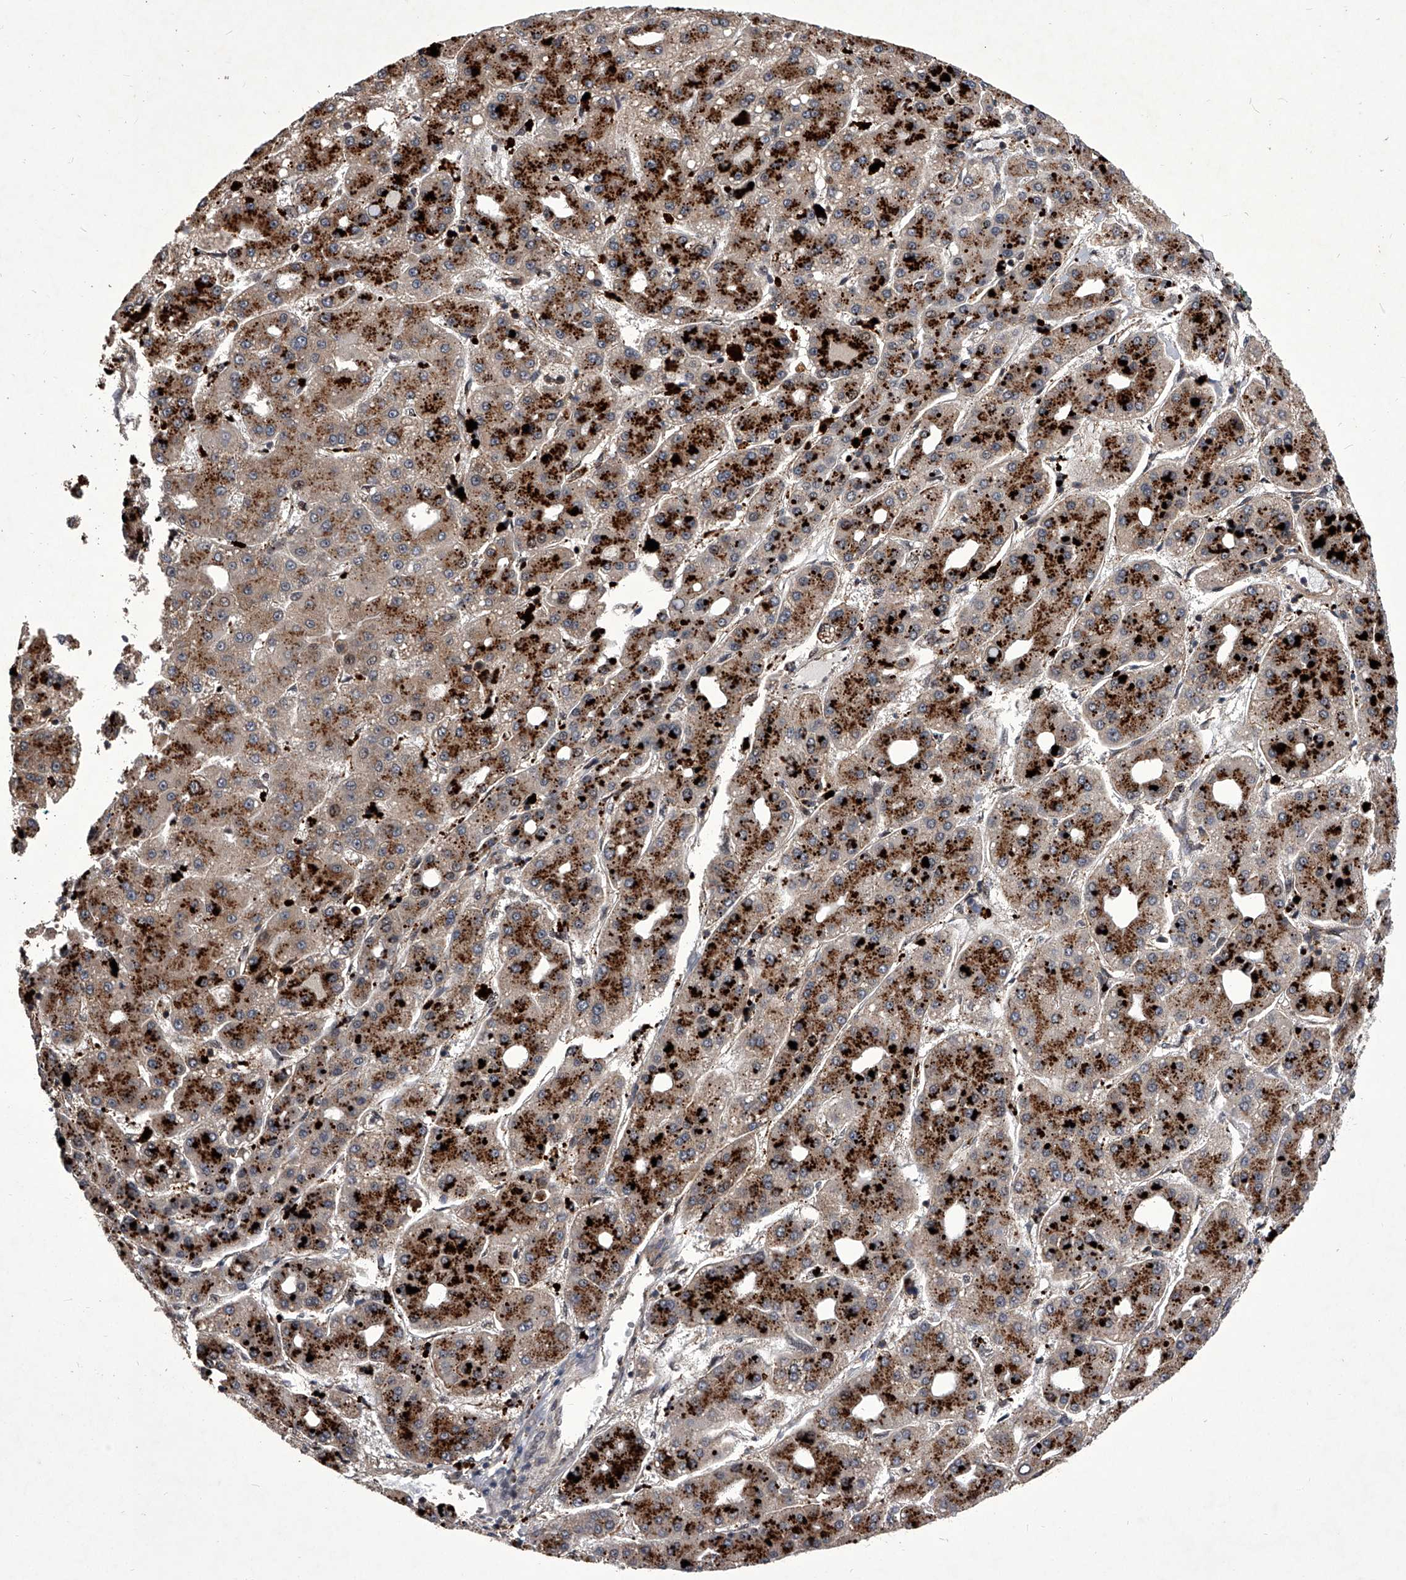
{"staining": {"intensity": "strong", "quantity": ">75%", "location": "cytoplasmic/membranous"}, "tissue": "liver cancer", "cell_type": "Tumor cells", "image_type": "cancer", "snomed": [{"axis": "morphology", "description": "Carcinoma, Hepatocellular, NOS"}, {"axis": "topography", "description": "Liver"}], "caption": "DAB immunohistochemical staining of human hepatocellular carcinoma (liver) exhibits strong cytoplasmic/membranous protein expression in about >75% of tumor cells.", "gene": "CMTR1", "patient": {"sex": "male", "age": 65}}